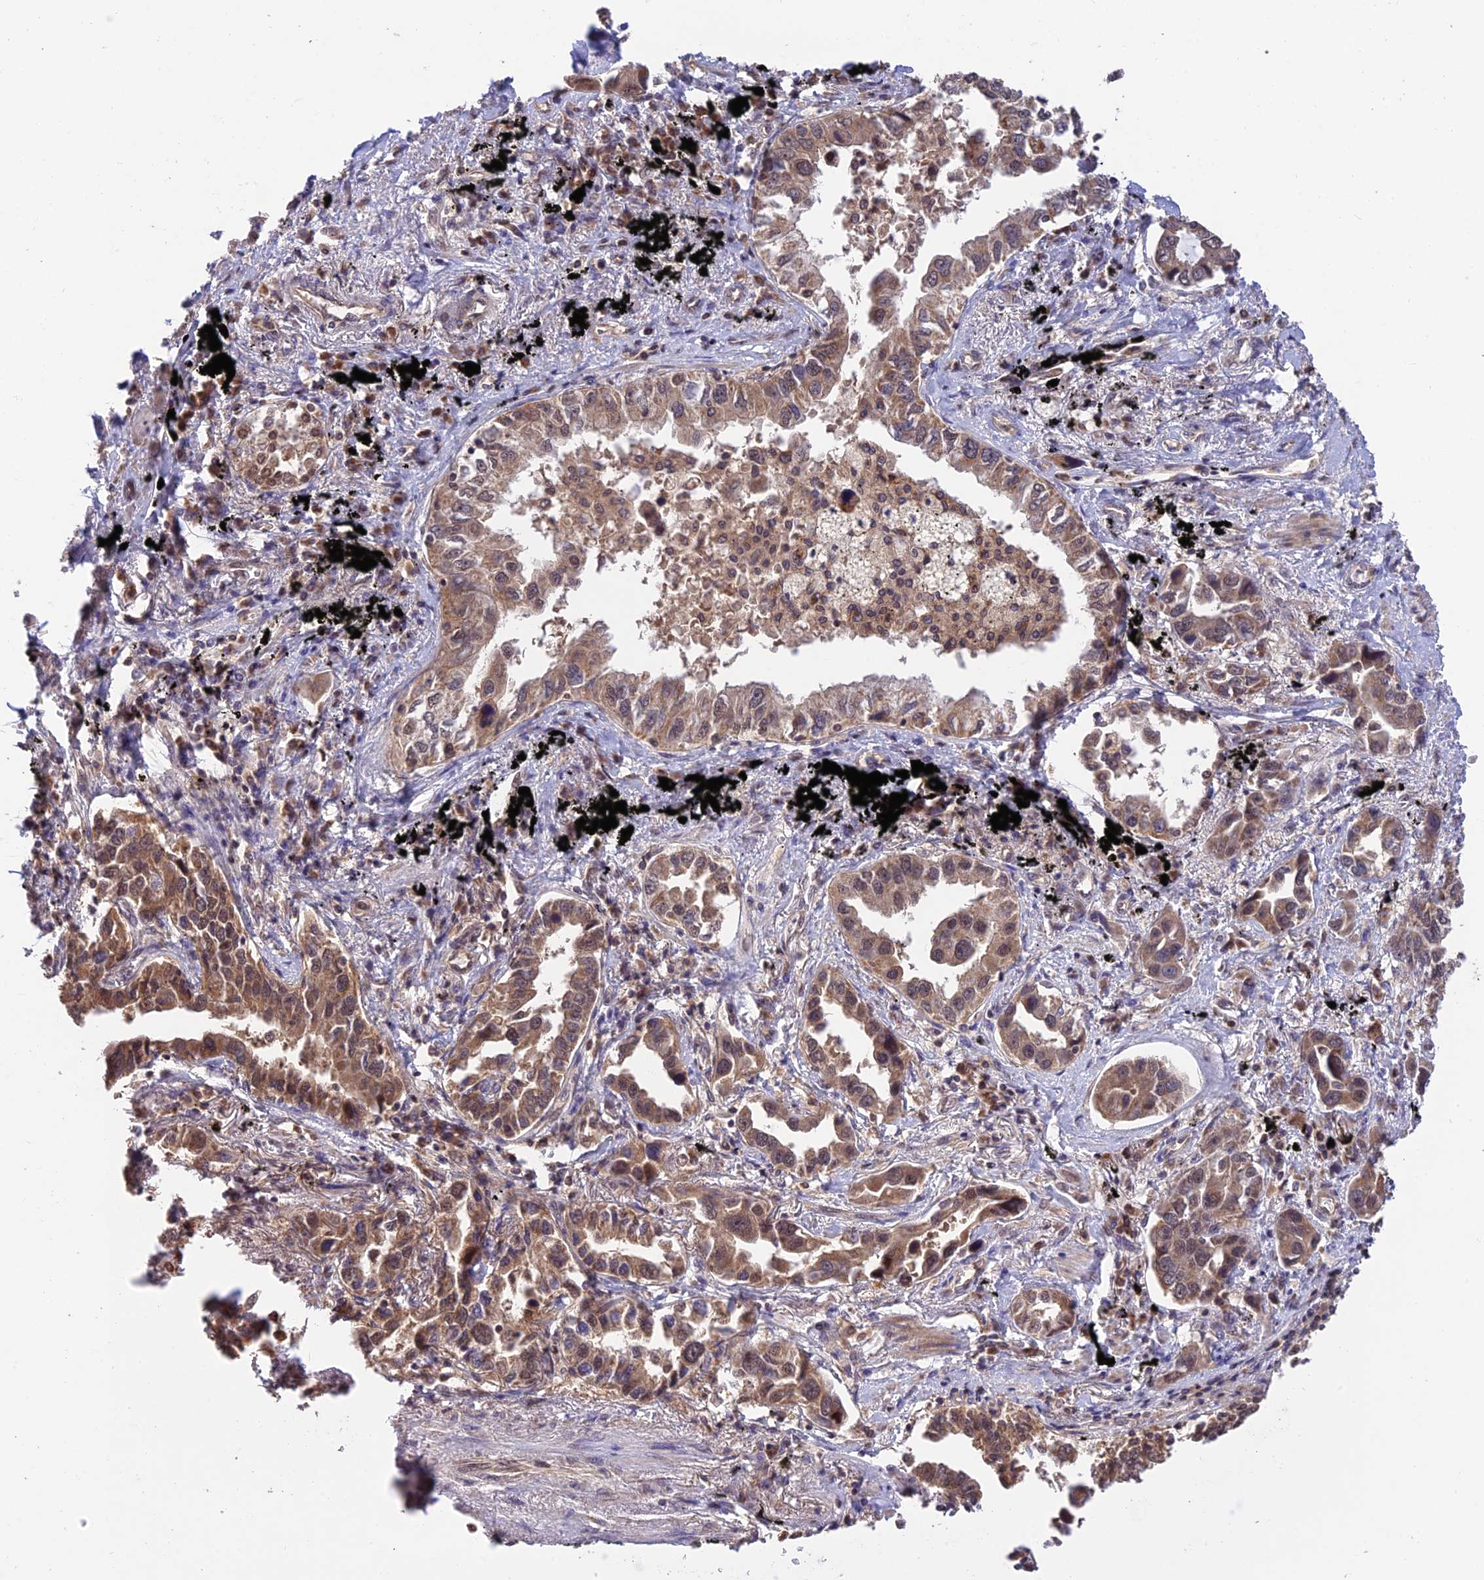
{"staining": {"intensity": "moderate", "quantity": ">75%", "location": "cytoplasmic/membranous,nuclear"}, "tissue": "lung cancer", "cell_type": "Tumor cells", "image_type": "cancer", "snomed": [{"axis": "morphology", "description": "Adenocarcinoma, NOS"}, {"axis": "topography", "description": "Lung"}], "caption": "Brown immunohistochemical staining in human lung cancer (adenocarcinoma) shows moderate cytoplasmic/membranous and nuclear expression in about >75% of tumor cells.", "gene": "MNS1", "patient": {"sex": "male", "age": 67}}